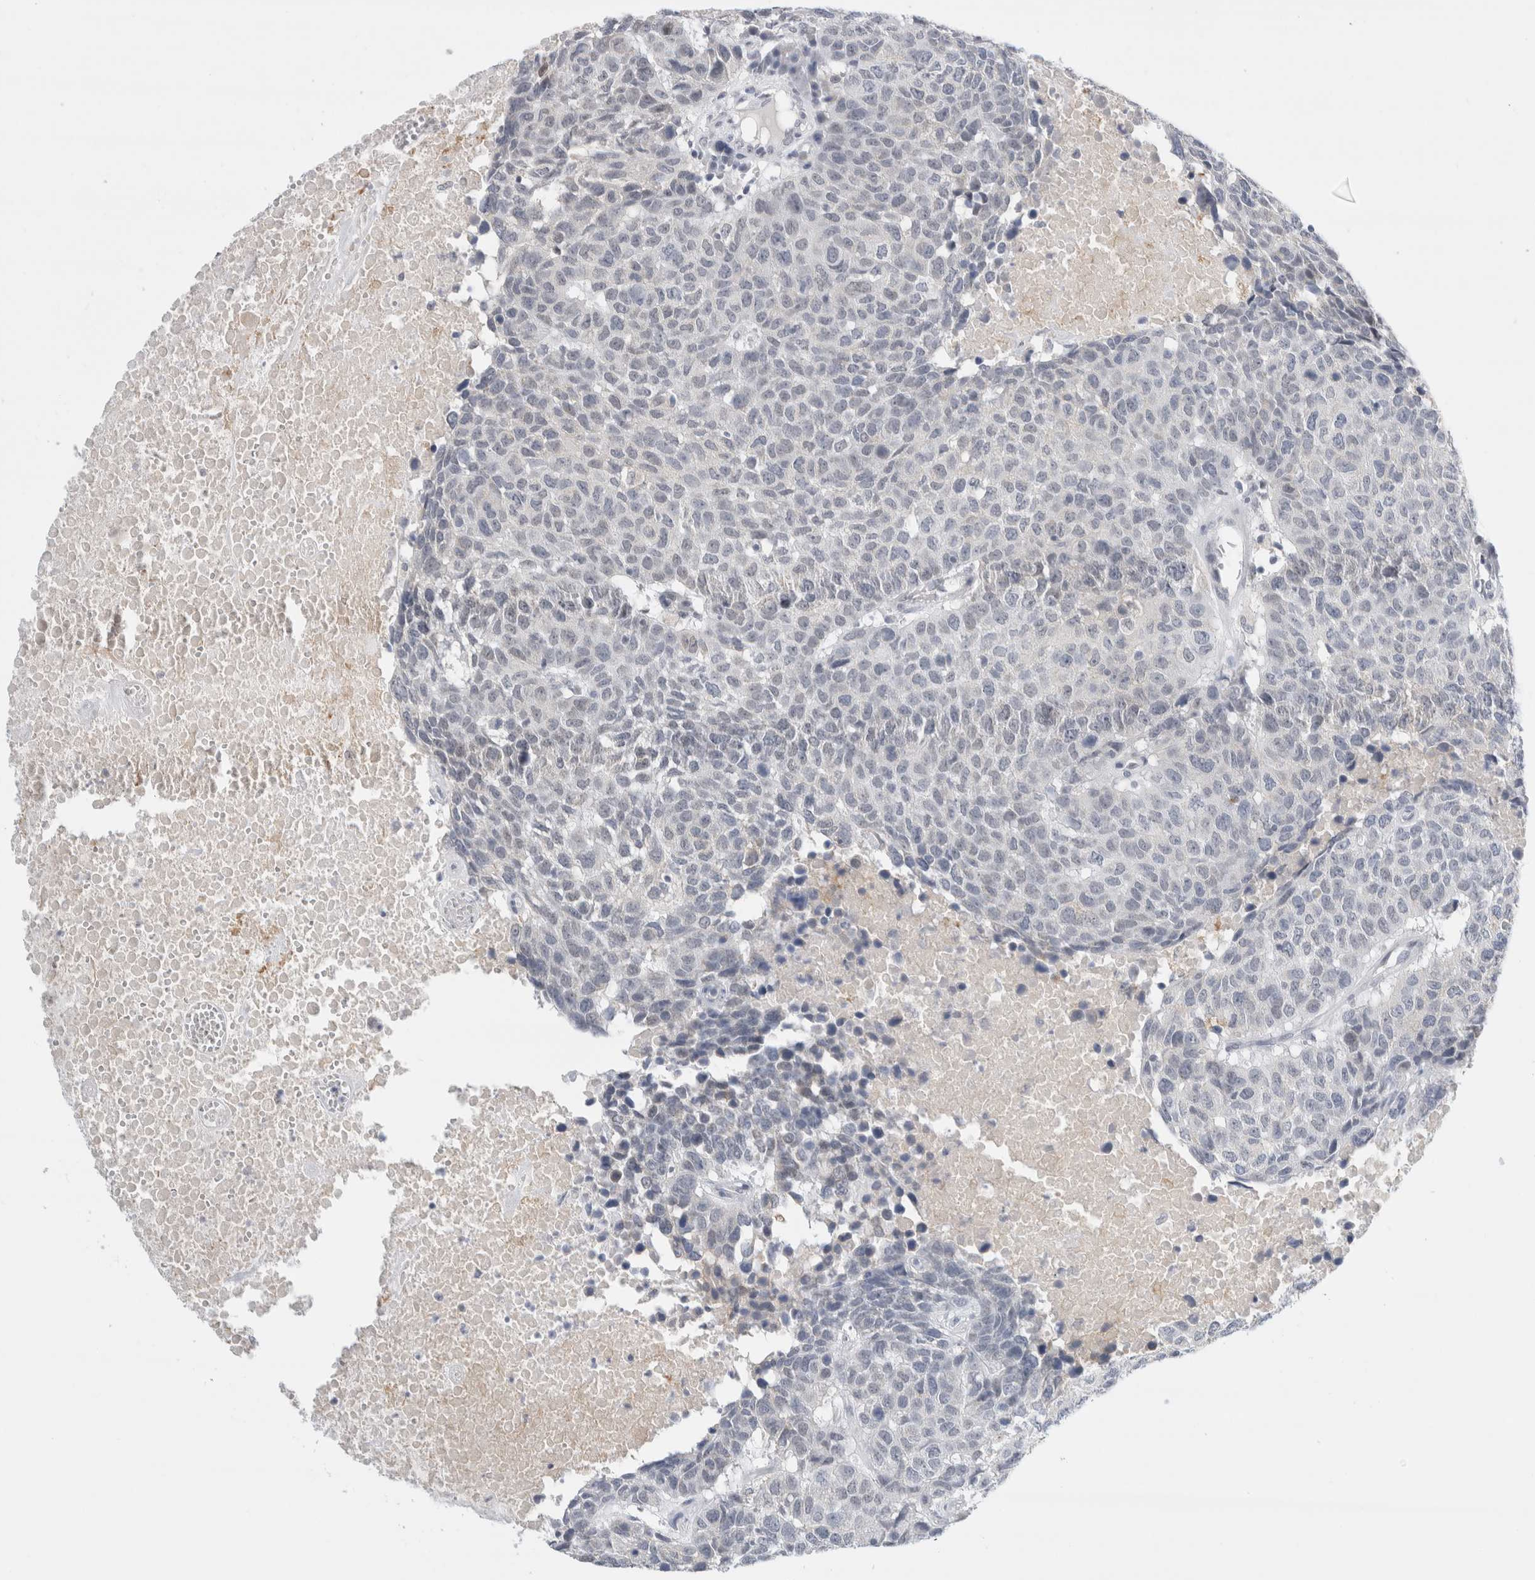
{"staining": {"intensity": "negative", "quantity": "none", "location": "none"}, "tissue": "head and neck cancer", "cell_type": "Tumor cells", "image_type": "cancer", "snomed": [{"axis": "morphology", "description": "Squamous cell carcinoma, NOS"}, {"axis": "topography", "description": "Head-Neck"}], "caption": "Immunohistochemistry (IHC) histopathology image of neoplastic tissue: human head and neck cancer stained with DAB shows no significant protein positivity in tumor cells.", "gene": "SLC22A12", "patient": {"sex": "male", "age": 66}}